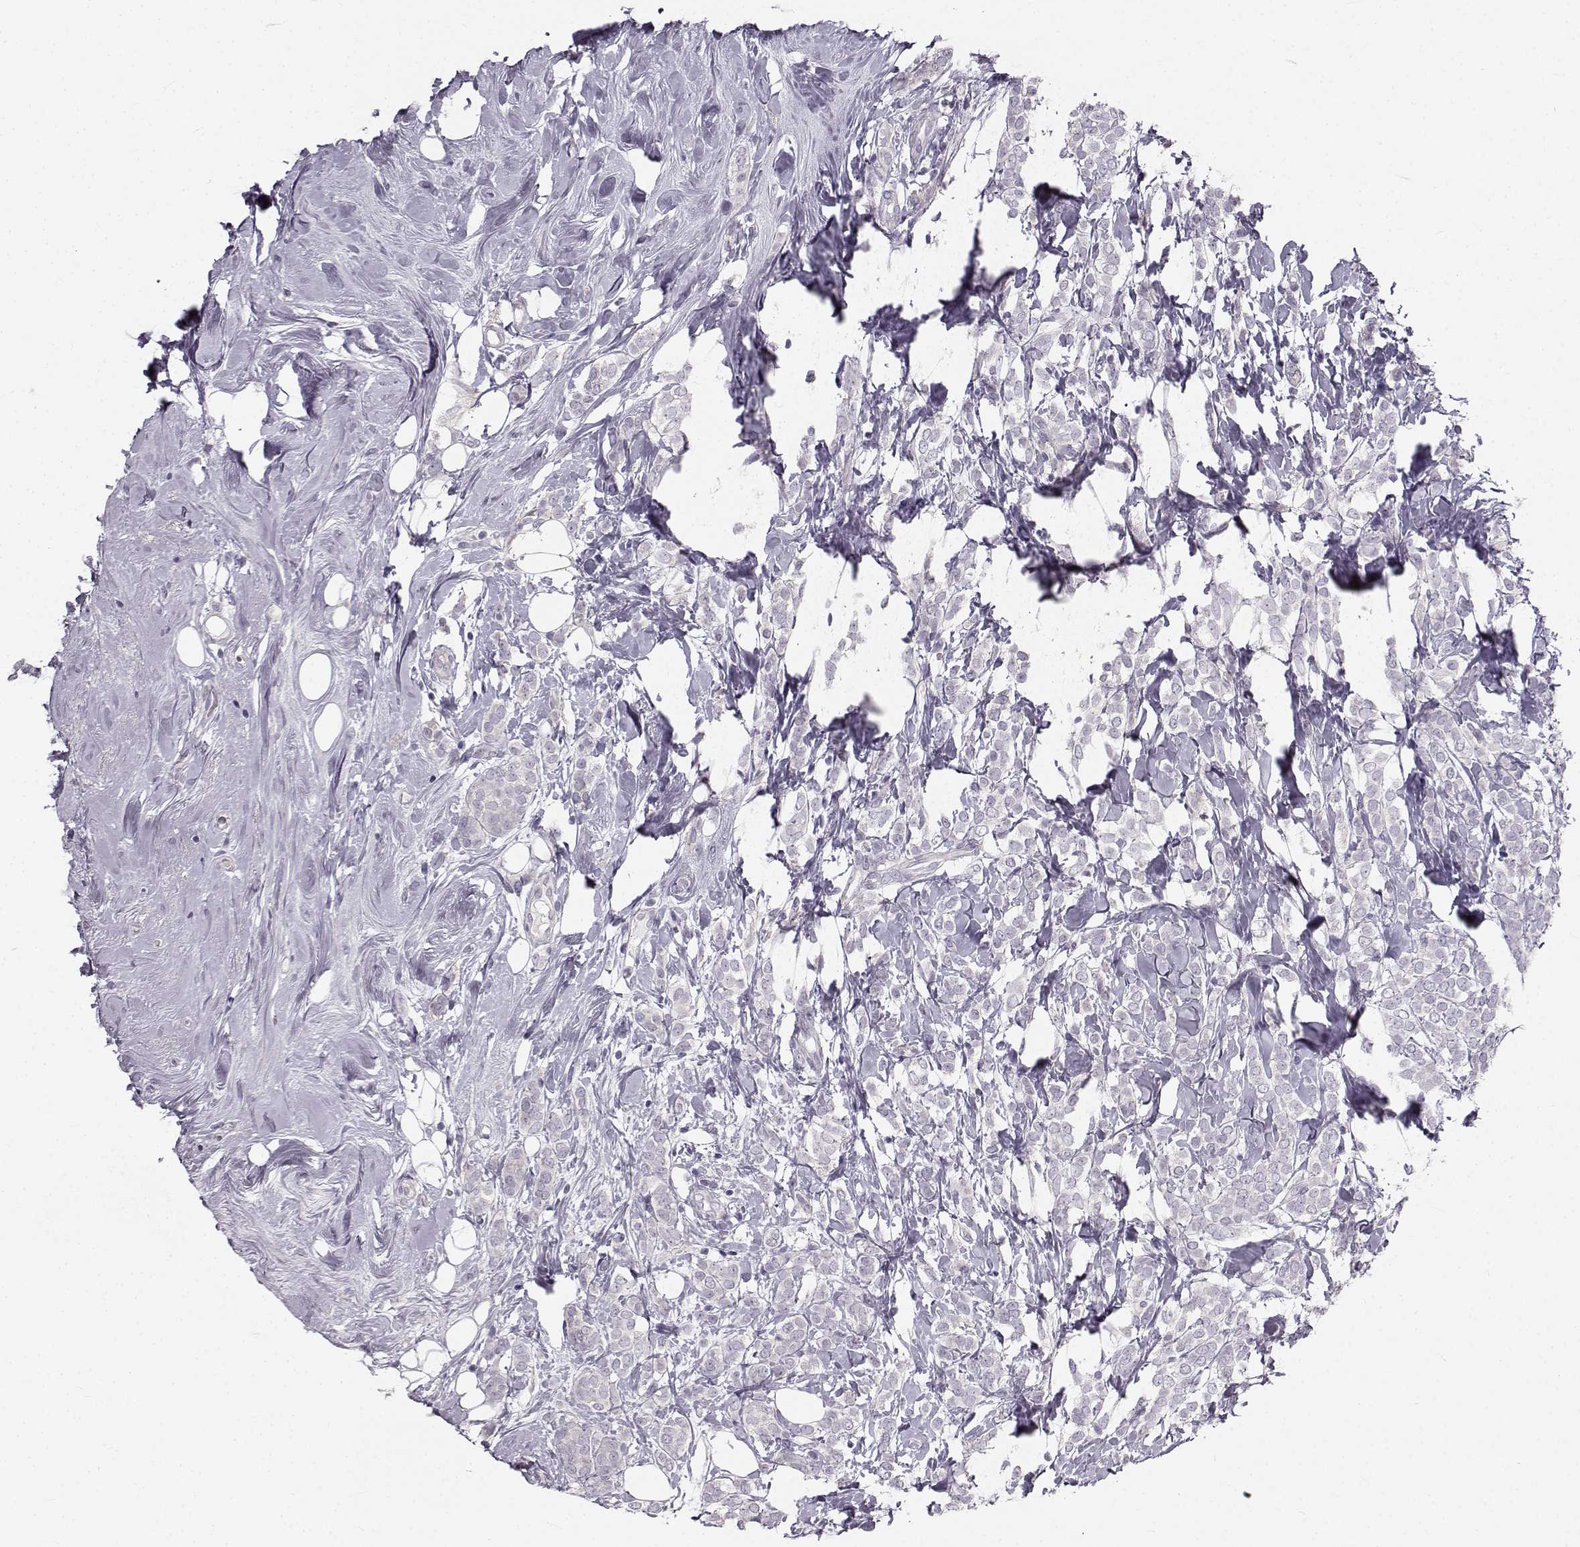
{"staining": {"intensity": "negative", "quantity": "none", "location": "none"}, "tissue": "breast cancer", "cell_type": "Tumor cells", "image_type": "cancer", "snomed": [{"axis": "morphology", "description": "Lobular carcinoma"}, {"axis": "topography", "description": "Breast"}], "caption": "A high-resolution micrograph shows immunohistochemistry staining of breast cancer, which reveals no significant staining in tumor cells.", "gene": "OIP5", "patient": {"sex": "female", "age": 49}}